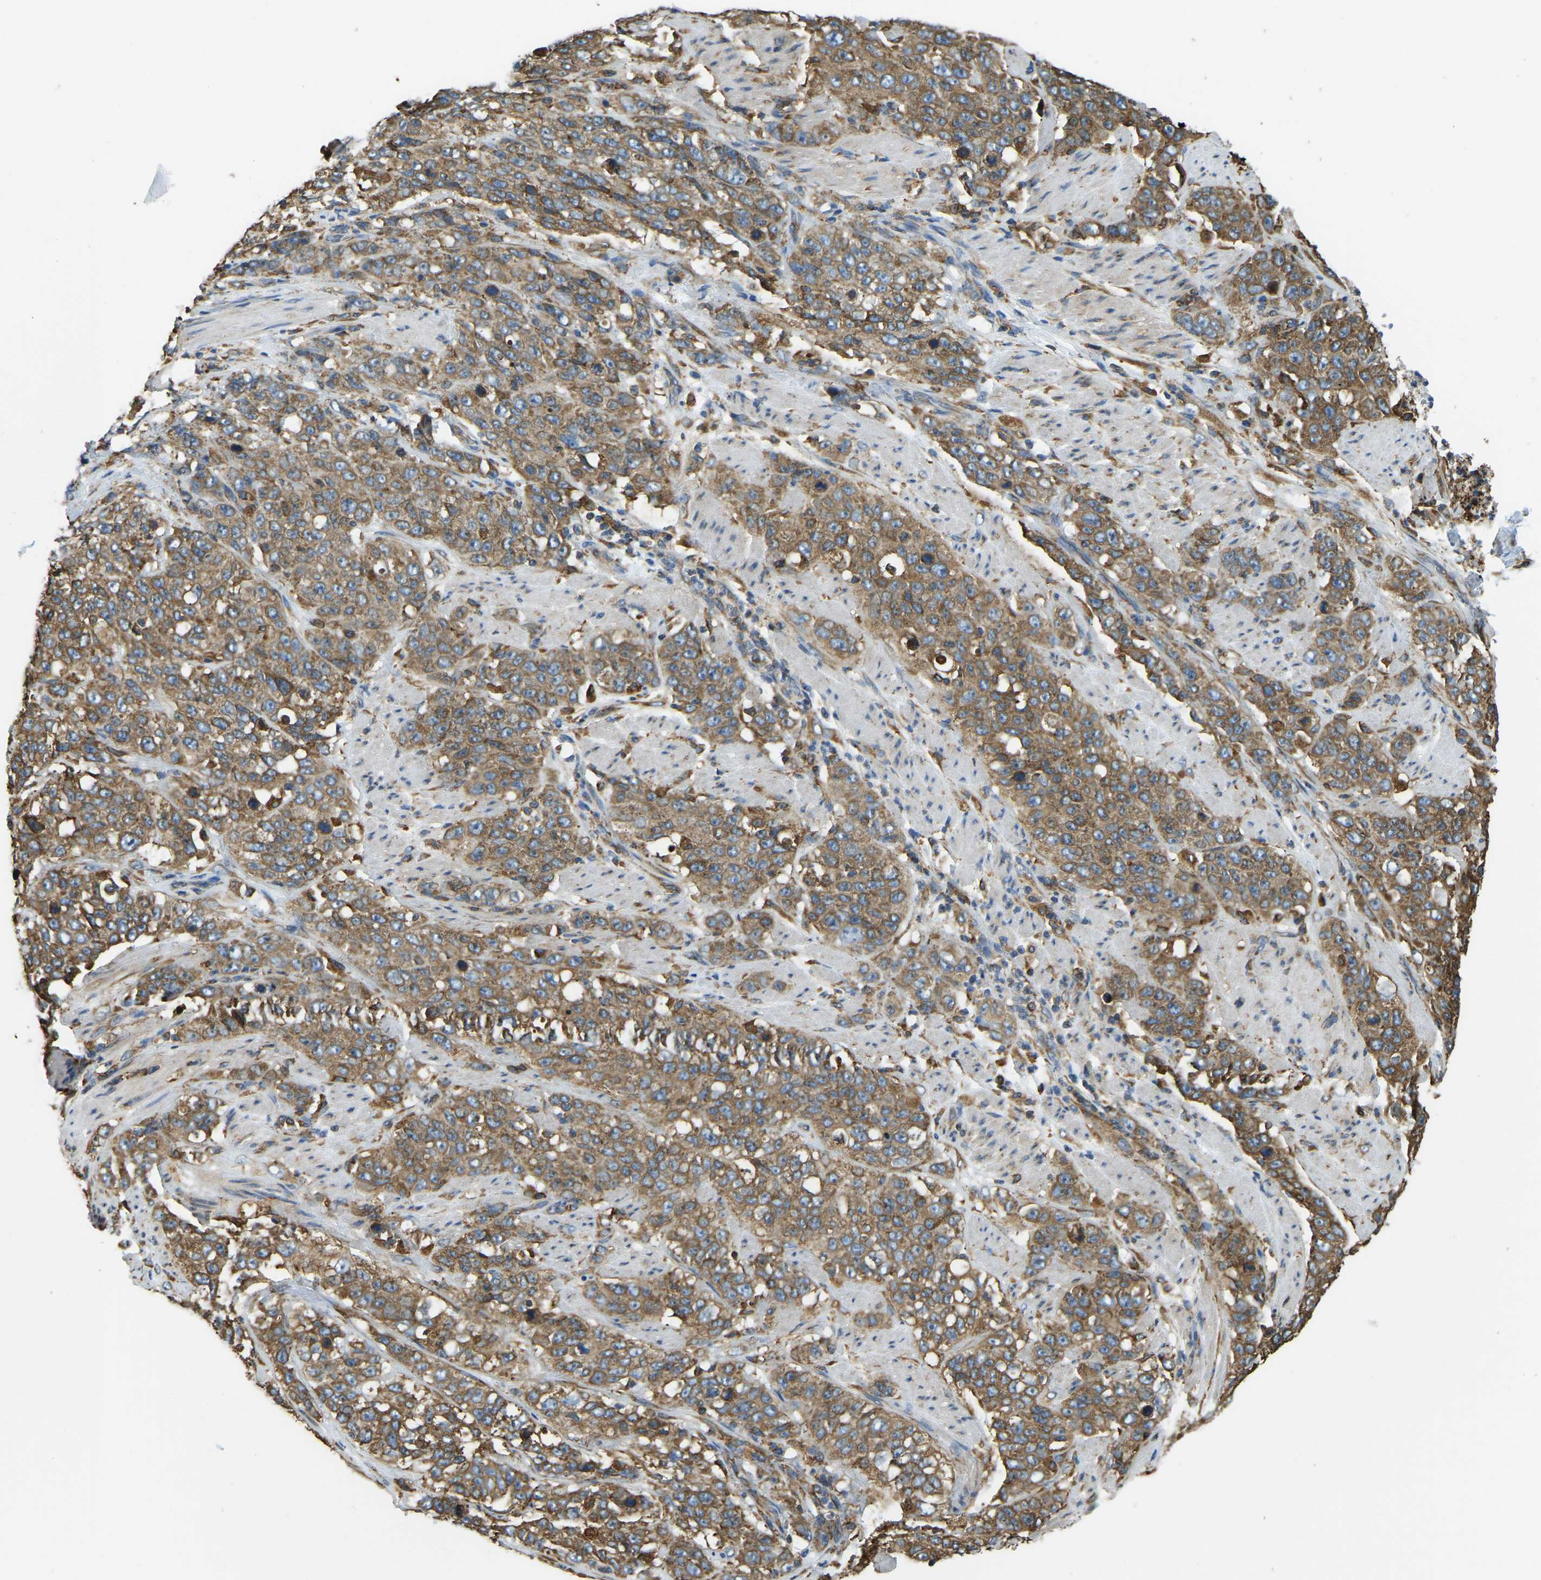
{"staining": {"intensity": "moderate", "quantity": ">75%", "location": "cytoplasmic/membranous"}, "tissue": "stomach cancer", "cell_type": "Tumor cells", "image_type": "cancer", "snomed": [{"axis": "morphology", "description": "Adenocarcinoma, NOS"}, {"axis": "topography", "description": "Stomach"}], "caption": "Stomach adenocarcinoma tissue displays moderate cytoplasmic/membranous staining in approximately >75% of tumor cells, visualized by immunohistochemistry.", "gene": "RNF115", "patient": {"sex": "male", "age": 48}}